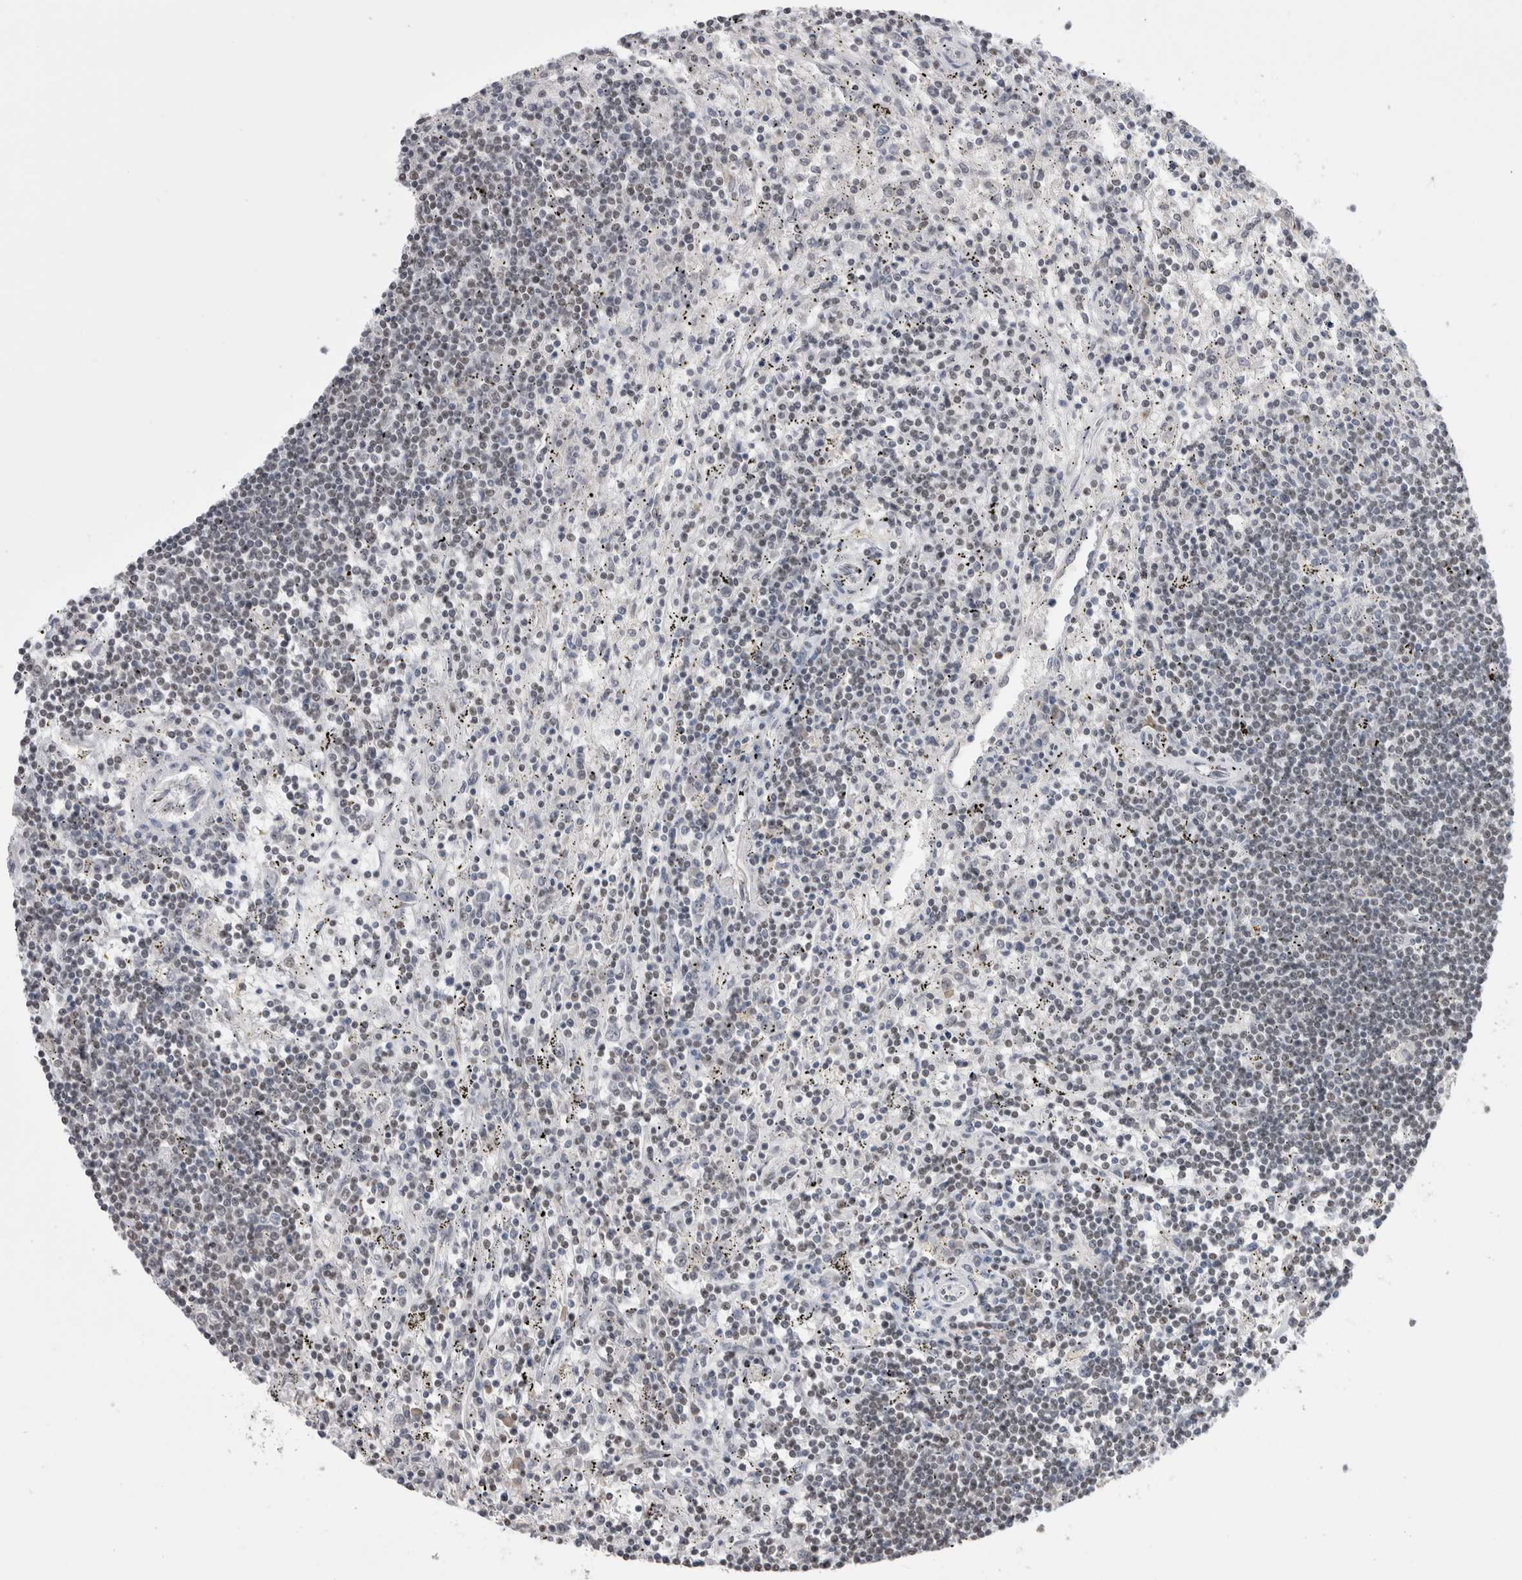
{"staining": {"intensity": "negative", "quantity": "none", "location": "none"}, "tissue": "lymphoma", "cell_type": "Tumor cells", "image_type": "cancer", "snomed": [{"axis": "morphology", "description": "Malignant lymphoma, non-Hodgkin's type, Low grade"}, {"axis": "topography", "description": "Spleen"}], "caption": "Protein analysis of malignant lymphoma, non-Hodgkin's type (low-grade) shows no significant staining in tumor cells.", "gene": "DAXX", "patient": {"sex": "male", "age": 76}}